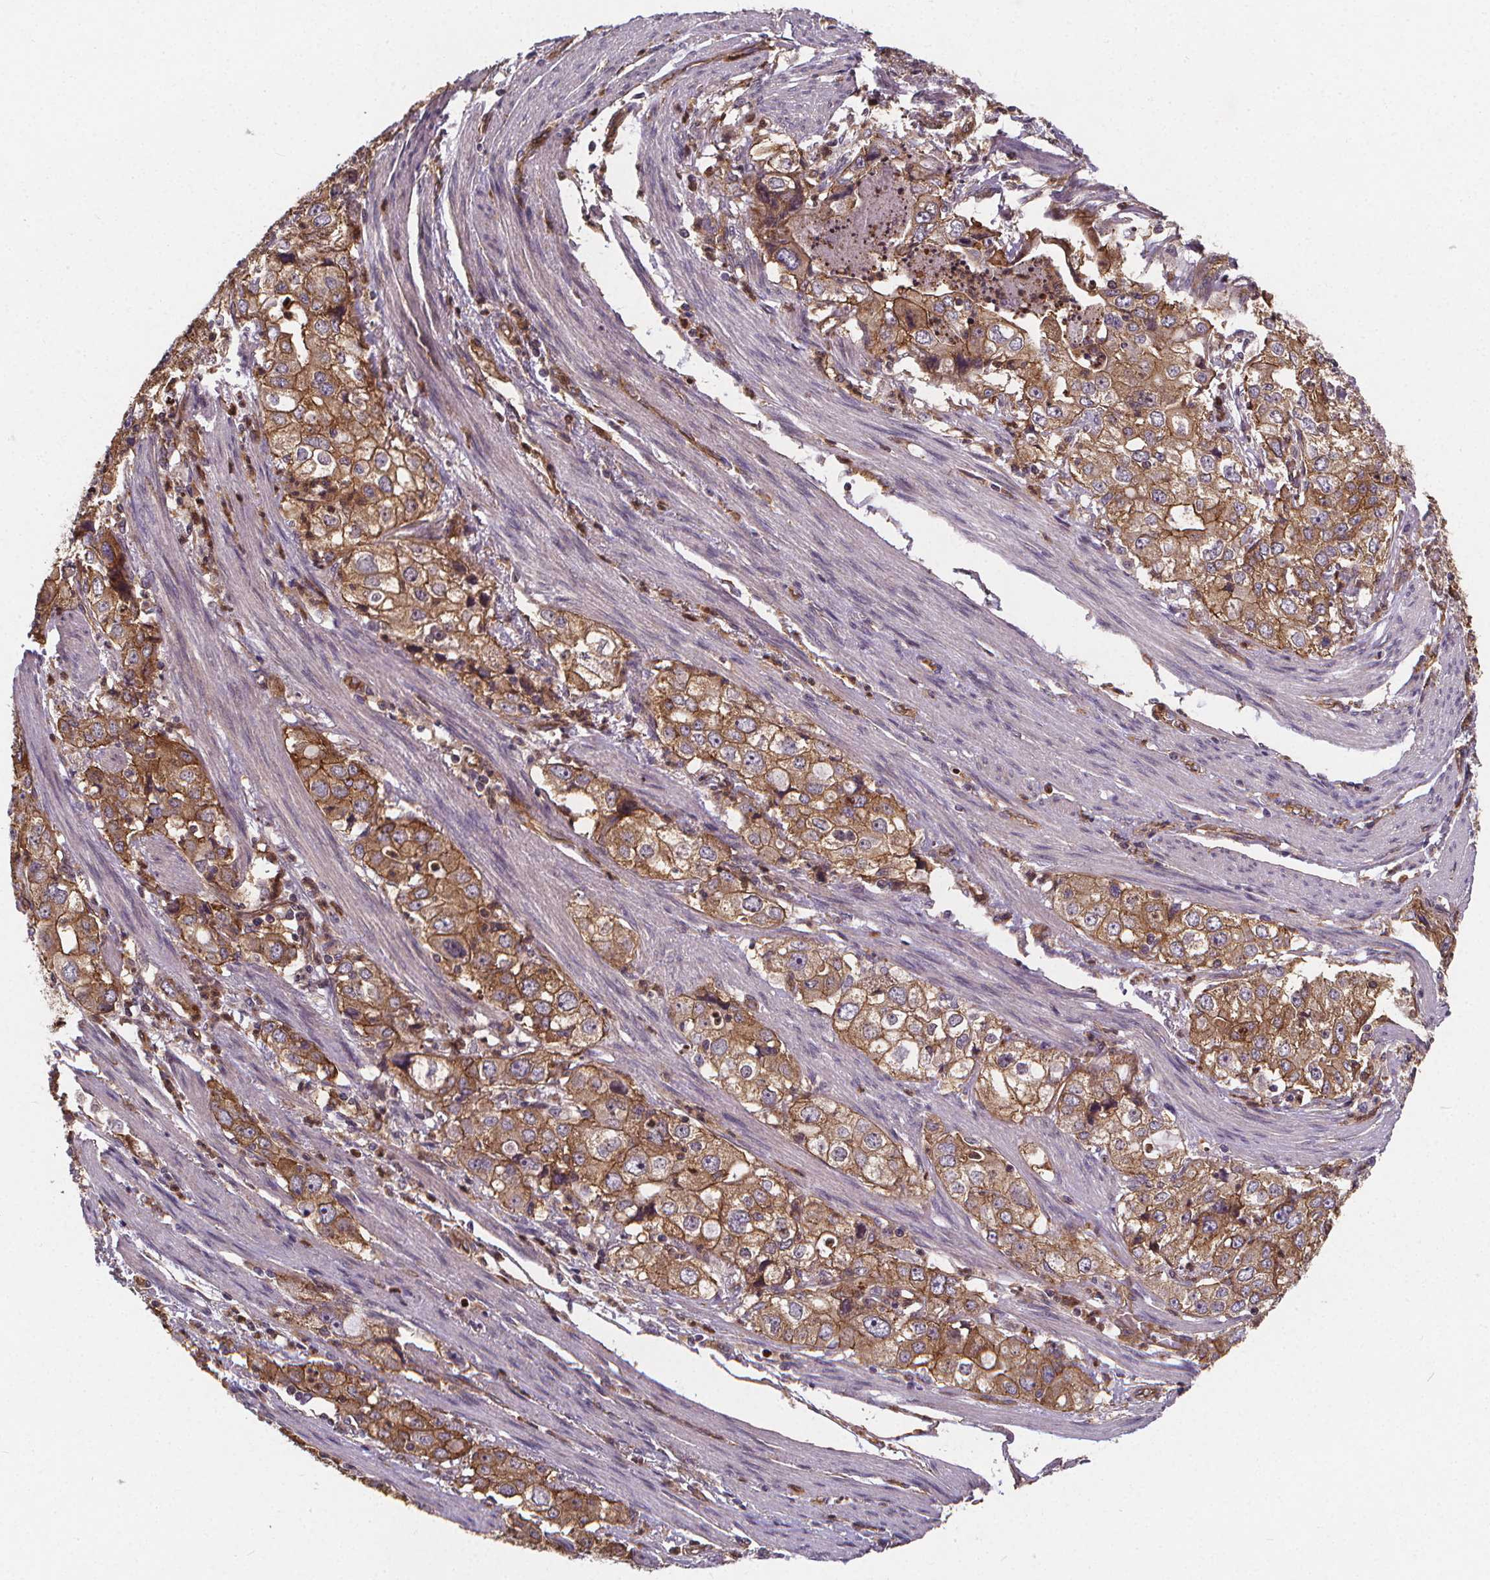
{"staining": {"intensity": "moderate", "quantity": ">75%", "location": "cytoplasmic/membranous"}, "tissue": "stomach cancer", "cell_type": "Tumor cells", "image_type": "cancer", "snomed": [{"axis": "morphology", "description": "Adenocarcinoma, NOS"}, {"axis": "topography", "description": "Stomach, upper"}], "caption": "A micrograph of human adenocarcinoma (stomach) stained for a protein exhibits moderate cytoplasmic/membranous brown staining in tumor cells.", "gene": "CLINT1", "patient": {"sex": "male", "age": 75}}